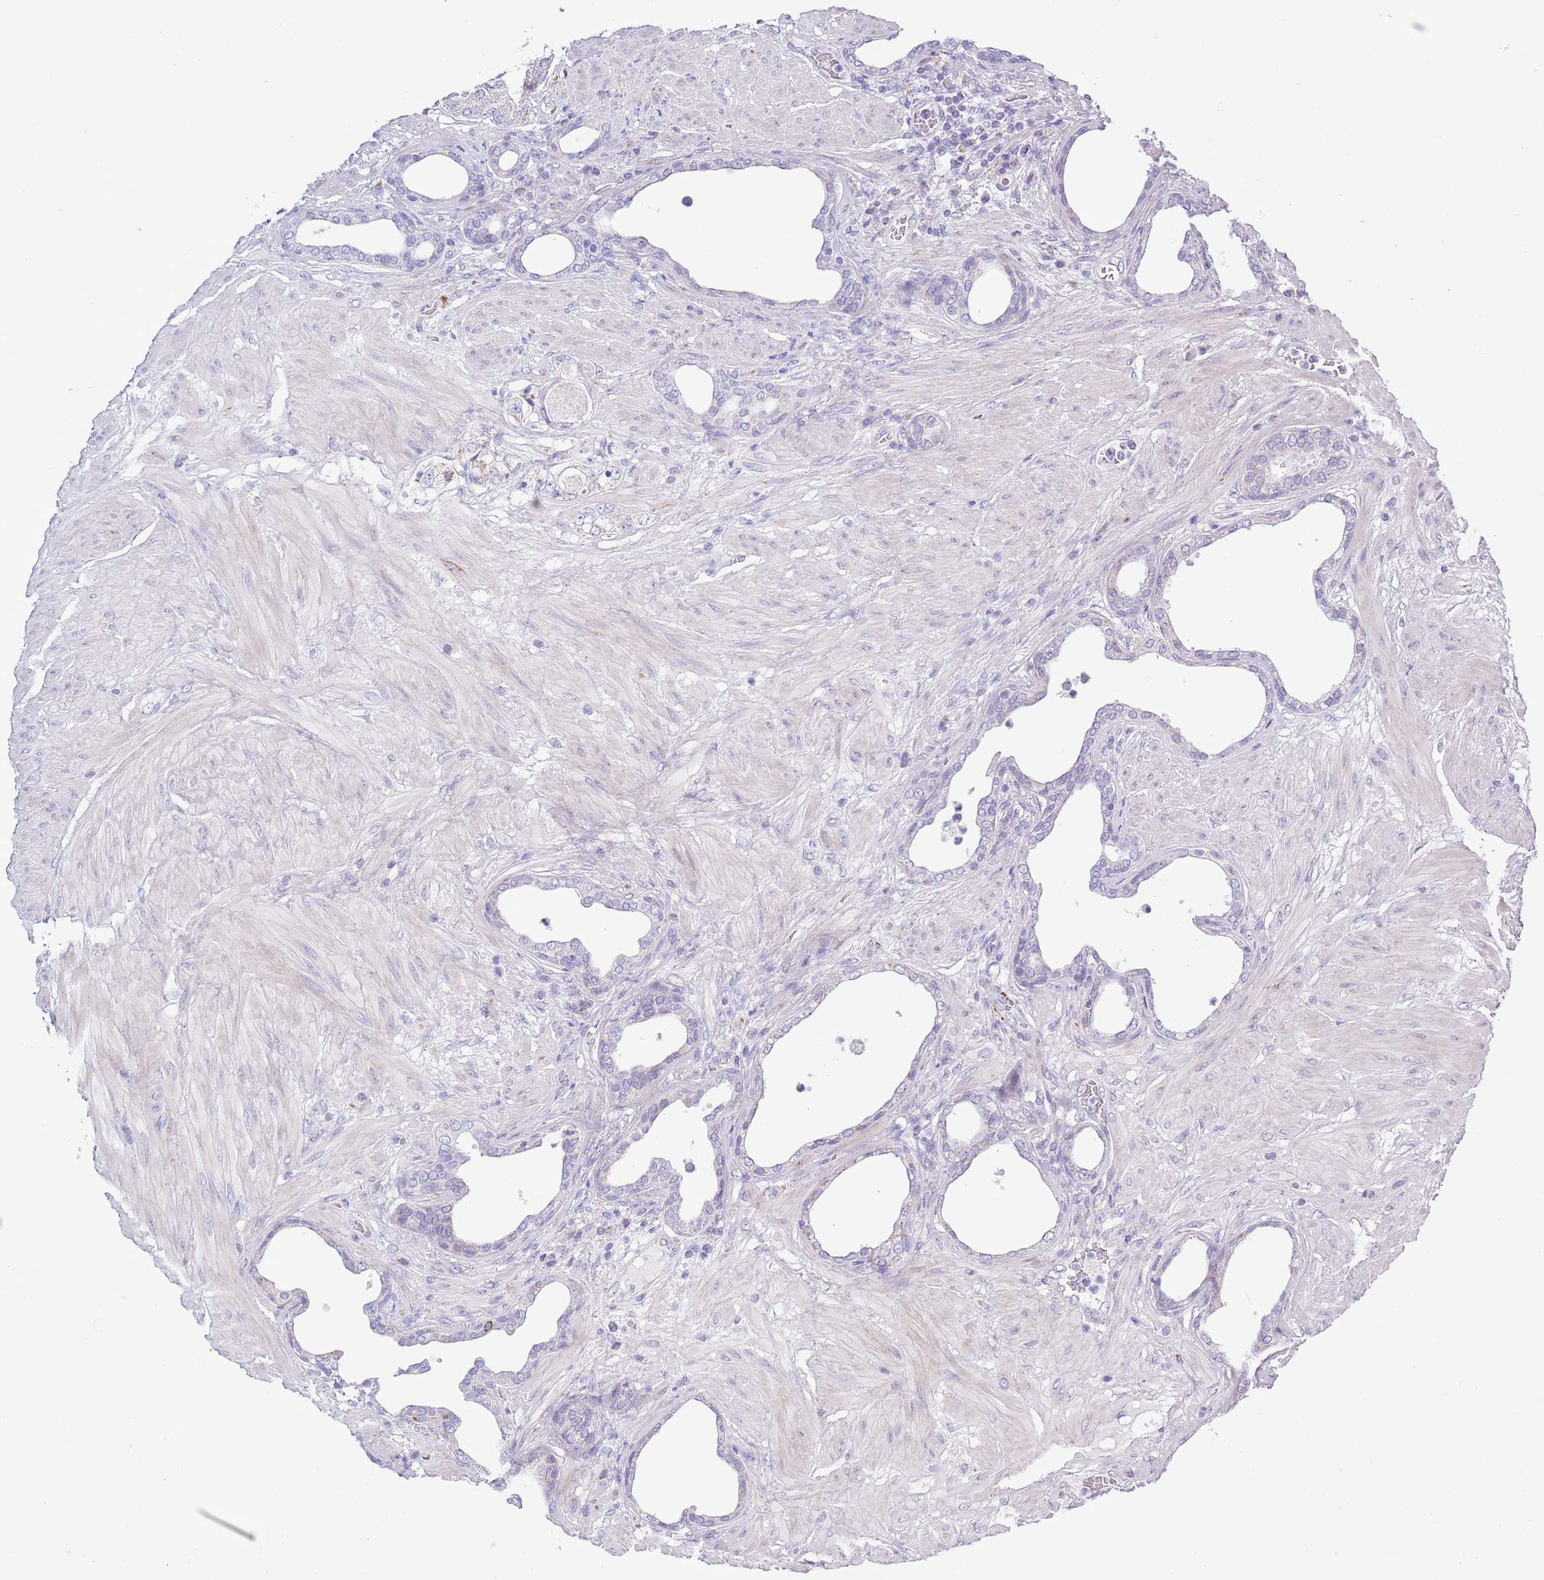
{"staining": {"intensity": "negative", "quantity": "none", "location": "none"}, "tissue": "prostate cancer", "cell_type": "Tumor cells", "image_type": "cancer", "snomed": [{"axis": "morphology", "description": "Adenocarcinoma, High grade"}, {"axis": "topography", "description": "Prostate"}], "caption": "The immunohistochemistry photomicrograph has no significant positivity in tumor cells of prostate high-grade adenocarcinoma tissue. The staining was performed using DAB to visualize the protein expression in brown, while the nuclei were stained in blue with hematoxylin (Magnification: 20x).", "gene": "MOCOS", "patient": {"sex": "male", "age": 68}}